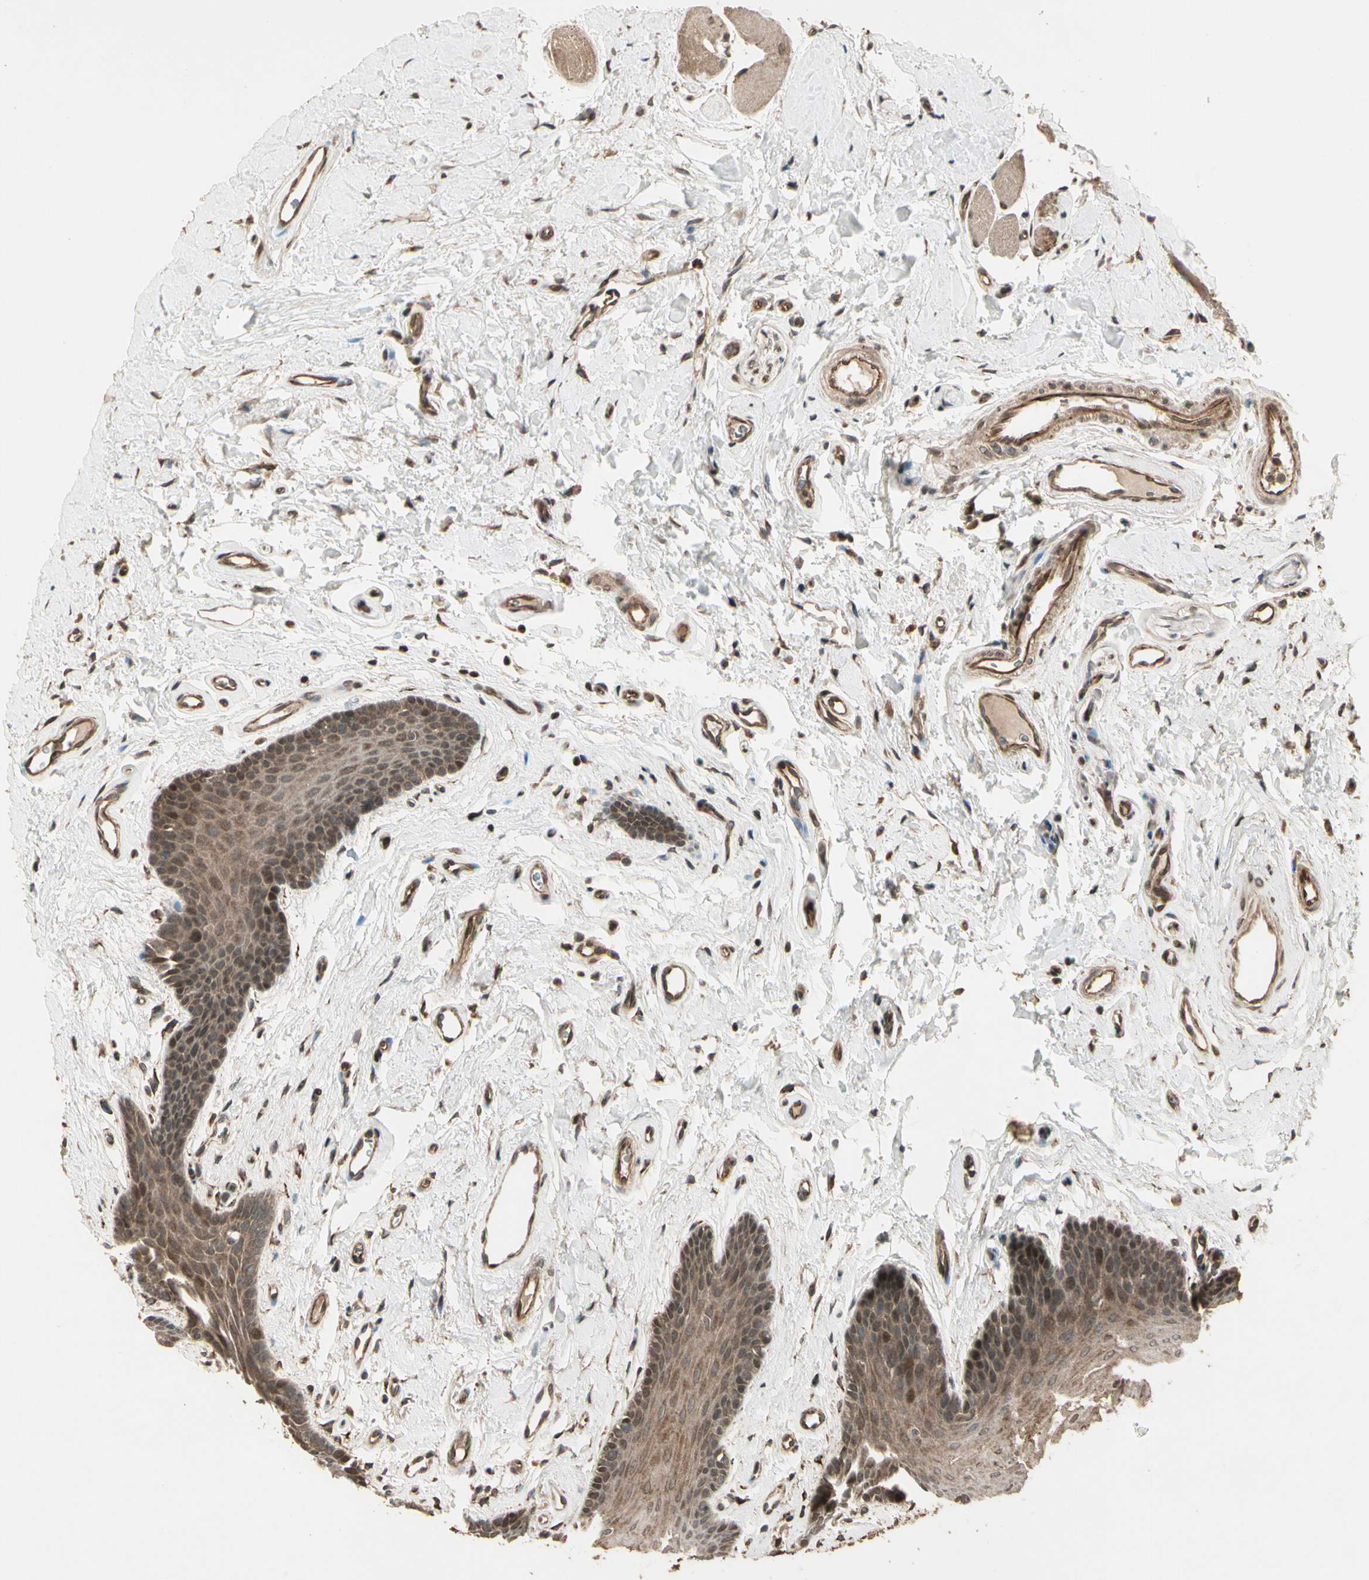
{"staining": {"intensity": "moderate", "quantity": ">75%", "location": "cytoplasmic/membranous"}, "tissue": "oral mucosa", "cell_type": "Squamous epithelial cells", "image_type": "normal", "snomed": [{"axis": "morphology", "description": "Normal tissue, NOS"}, {"axis": "topography", "description": "Oral tissue"}], "caption": "Immunohistochemical staining of benign oral mucosa demonstrates moderate cytoplasmic/membranous protein expression in approximately >75% of squamous epithelial cells.", "gene": "GLUL", "patient": {"sex": "male", "age": 62}}